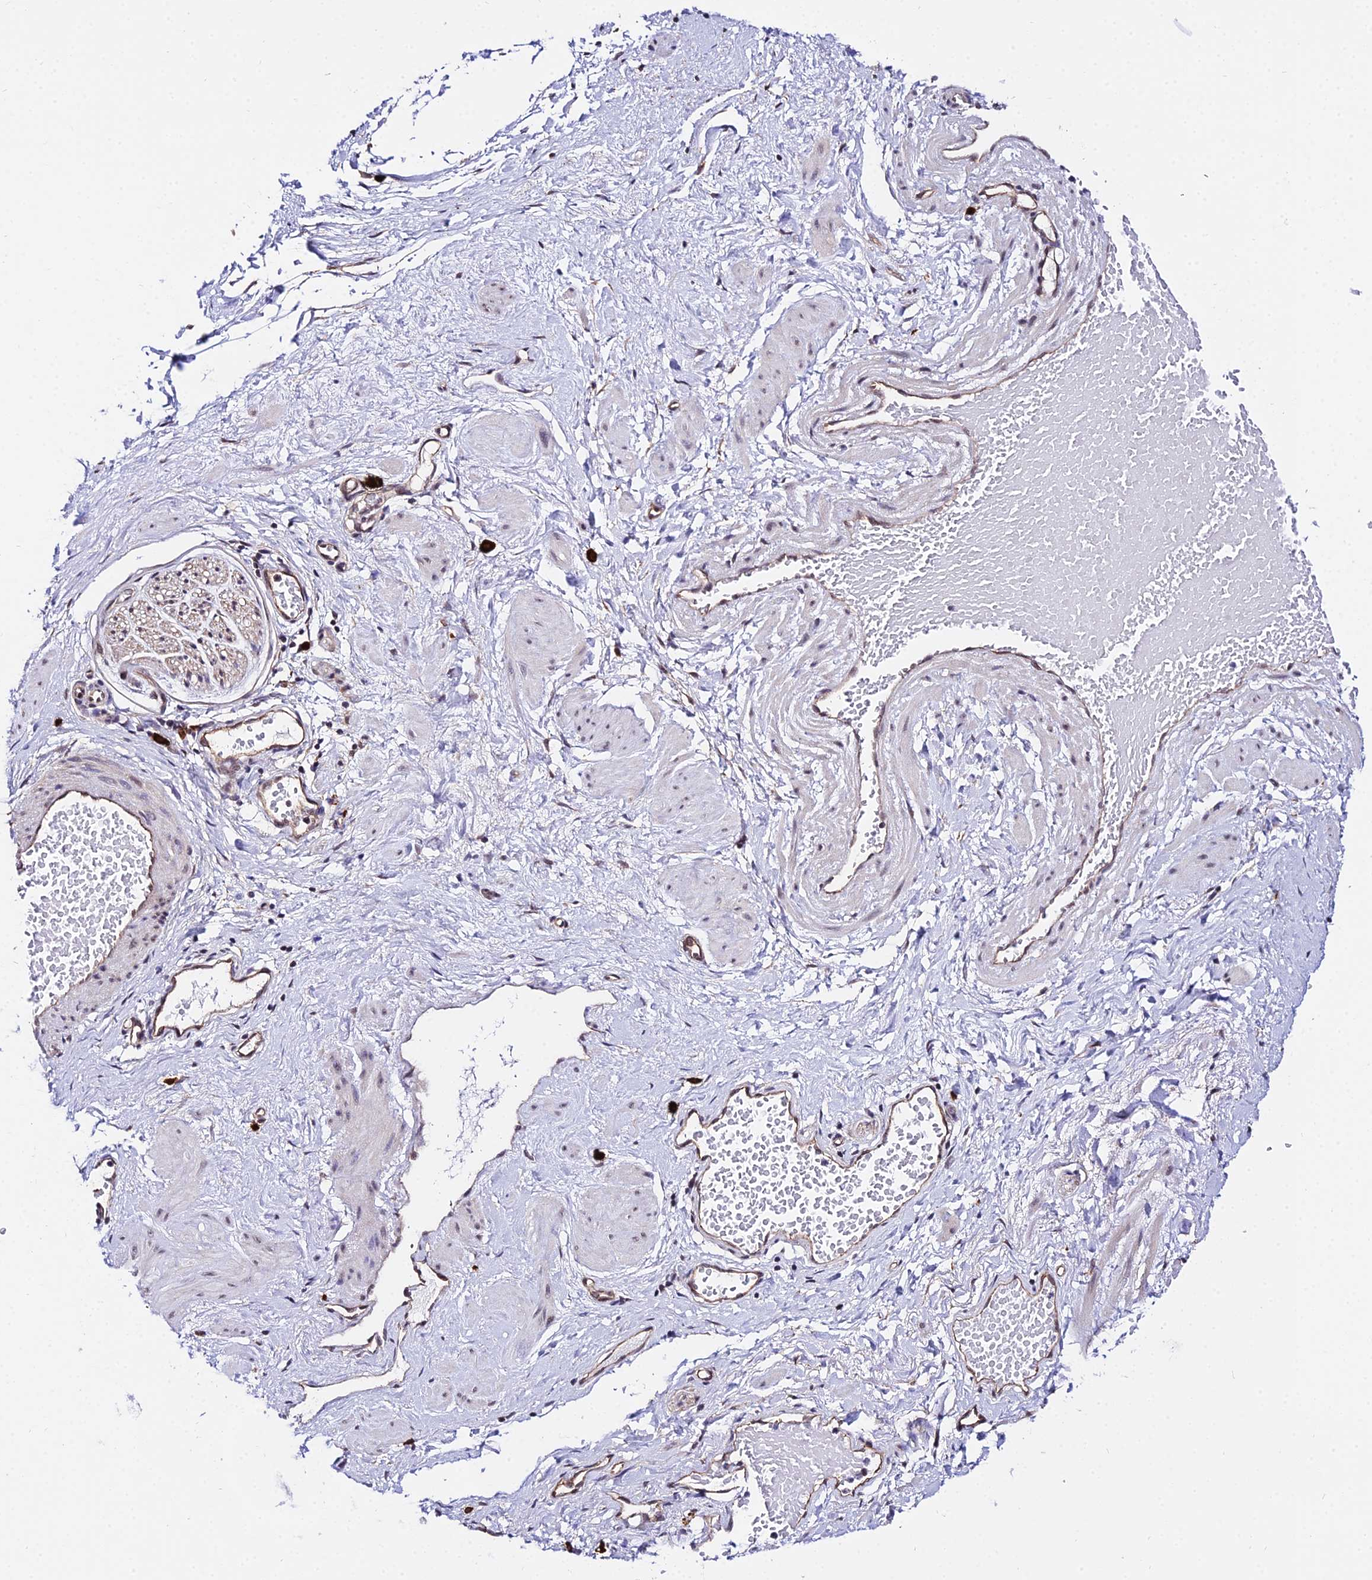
{"staining": {"intensity": "weak", "quantity": "25%-75%", "location": "nuclear"}, "tissue": "adipose tissue", "cell_type": "Adipocytes", "image_type": "normal", "snomed": [{"axis": "morphology", "description": "Normal tissue, NOS"}, {"axis": "topography", "description": "Soft tissue"}, {"axis": "topography", "description": "Vascular tissue"}], "caption": "Weak nuclear protein positivity is appreciated in approximately 25%-75% of adipocytes in adipose tissue. The protein of interest is shown in brown color, while the nuclei are stained blue.", "gene": "POLR2I", "patient": {"sex": "female", "age": 35}}